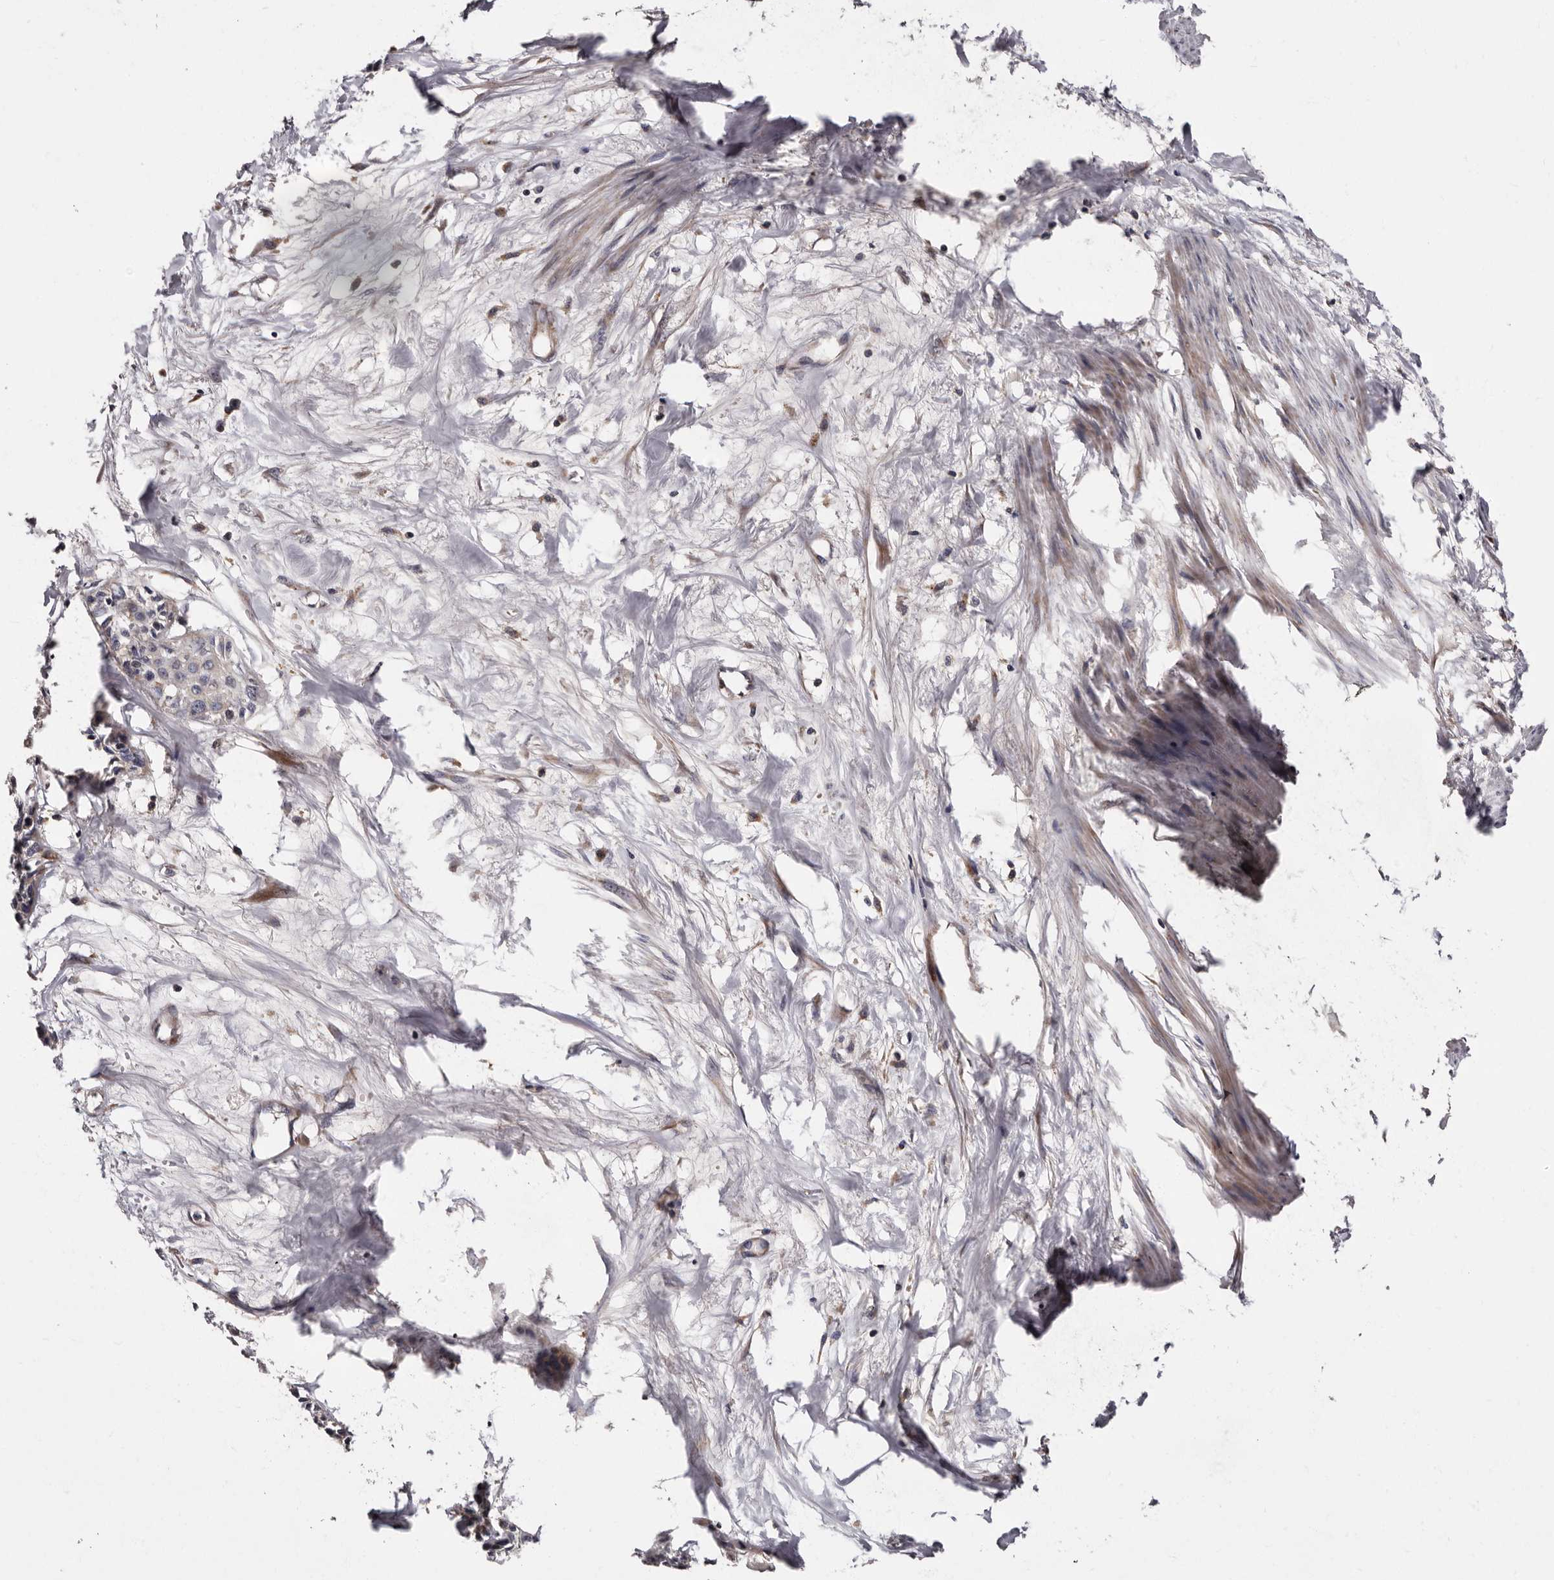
{"staining": {"intensity": "negative", "quantity": "none", "location": "none"}, "tissue": "cervical cancer", "cell_type": "Tumor cells", "image_type": "cancer", "snomed": [{"axis": "morphology", "description": "Squamous cell carcinoma, NOS"}, {"axis": "topography", "description": "Cervix"}], "caption": "An immunohistochemistry (IHC) histopathology image of cervical squamous cell carcinoma is shown. There is no staining in tumor cells of cervical squamous cell carcinoma. Nuclei are stained in blue.", "gene": "ADCK5", "patient": {"sex": "female", "age": 57}}